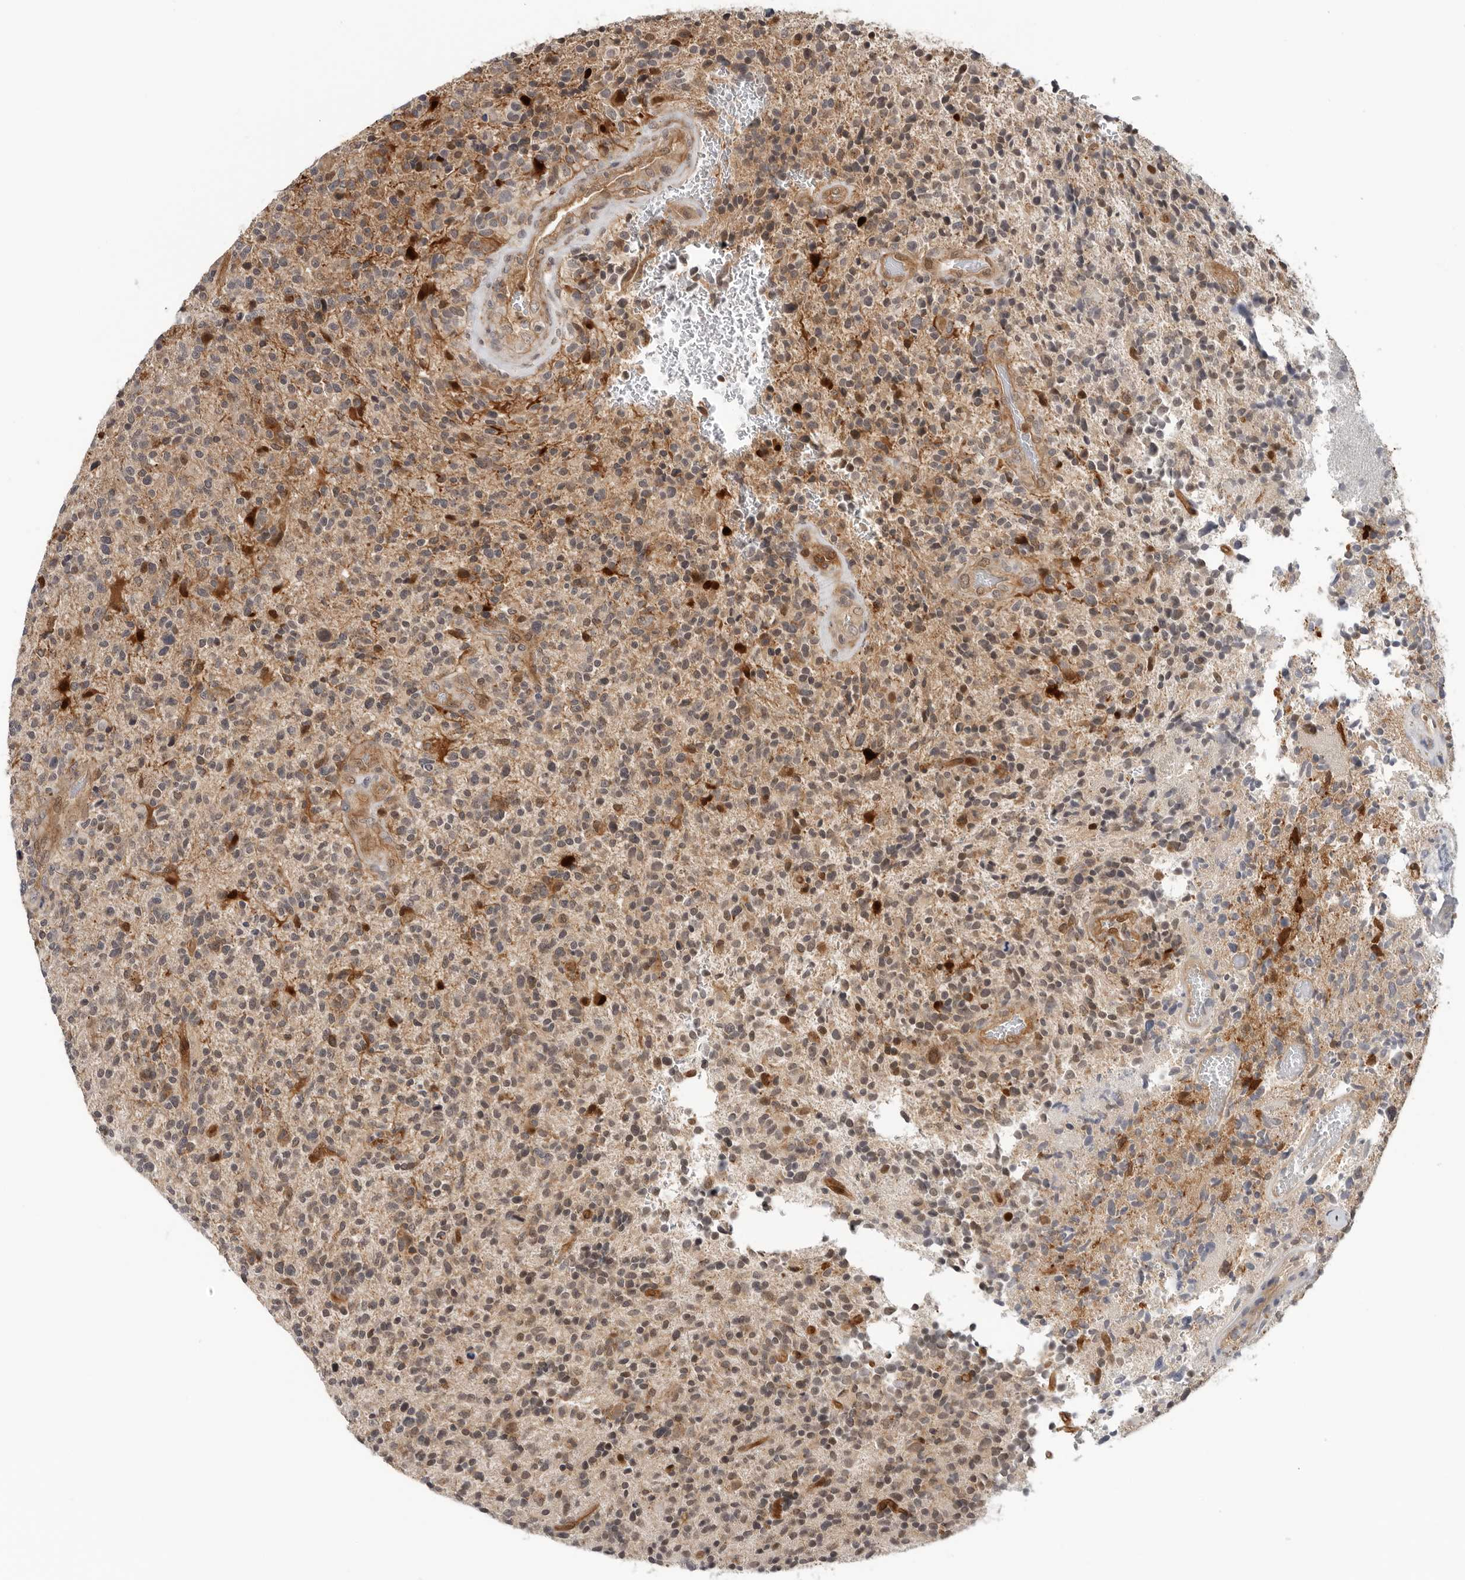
{"staining": {"intensity": "weak", "quantity": ">75%", "location": "cytoplasmic/membranous"}, "tissue": "glioma", "cell_type": "Tumor cells", "image_type": "cancer", "snomed": [{"axis": "morphology", "description": "Glioma, malignant, High grade"}, {"axis": "topography", "description": "Brain"}], "caption": "IHC photomicrograph of glioma stained for a protein (brown), which demonstrates low levels of weak cytoplasmic/membranous positivity in about >75% of tumor cells.", "gene": "SUGCT", "patient": {"sex": "male", "age": 72}}